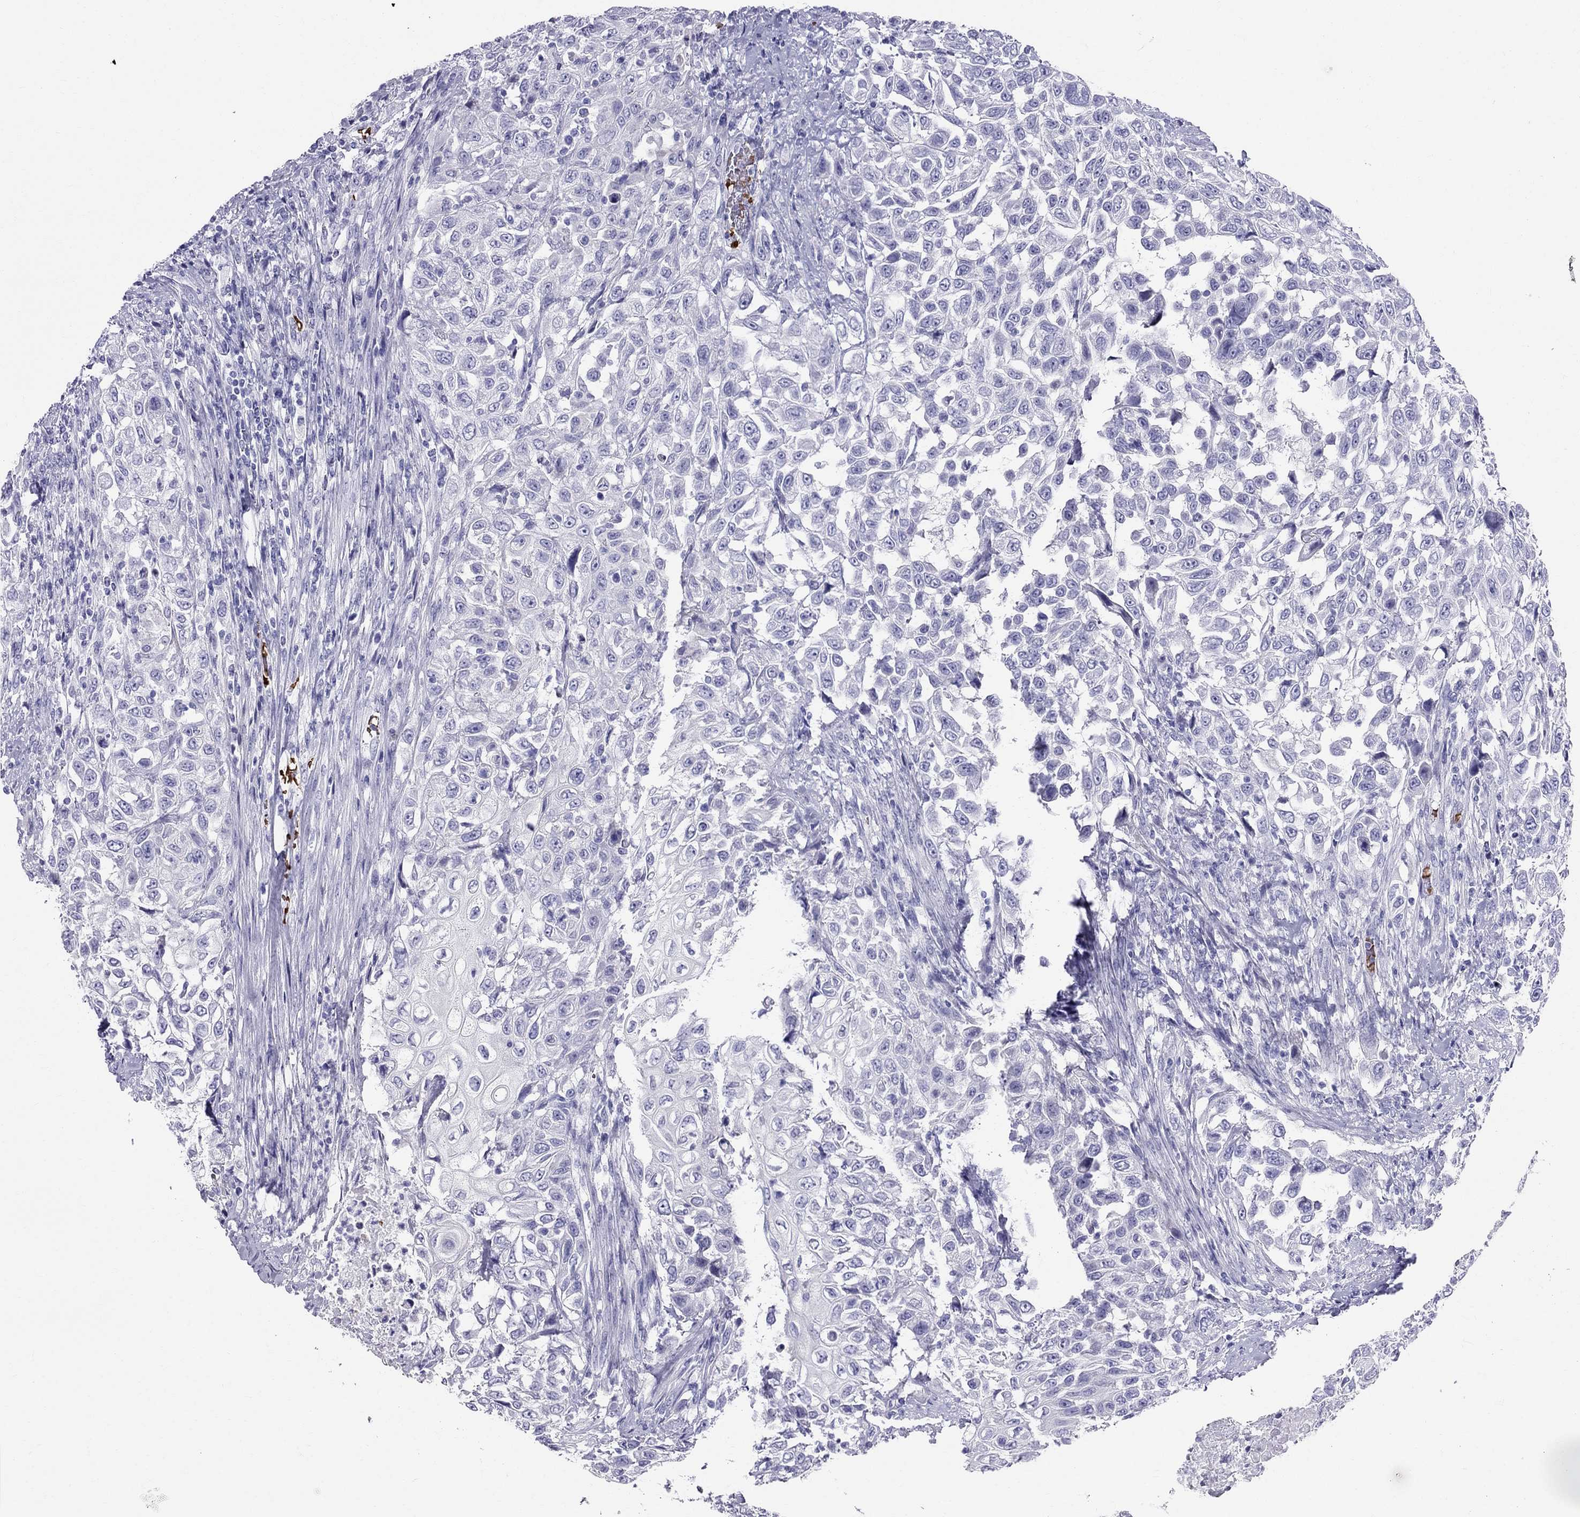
{"staining": {"intensity": "negative", "quantity": "none", "location": "none"}, "tissue": "urothelial cancer", "cell_type": "Tumor cells", "image_type": "cancer", "snomed": [{"axis": "morphology", "description": "Urothelial carcinoma, High grade"}, {"axis": "topography", "description": "Urinary bladder"}], "caption": "The photomicrograph displays no staining of tumor cells in high-grade urothelial carcinoma.", "gene": "DNAAF6", "patient": {"sex": "female", "age": 56}}